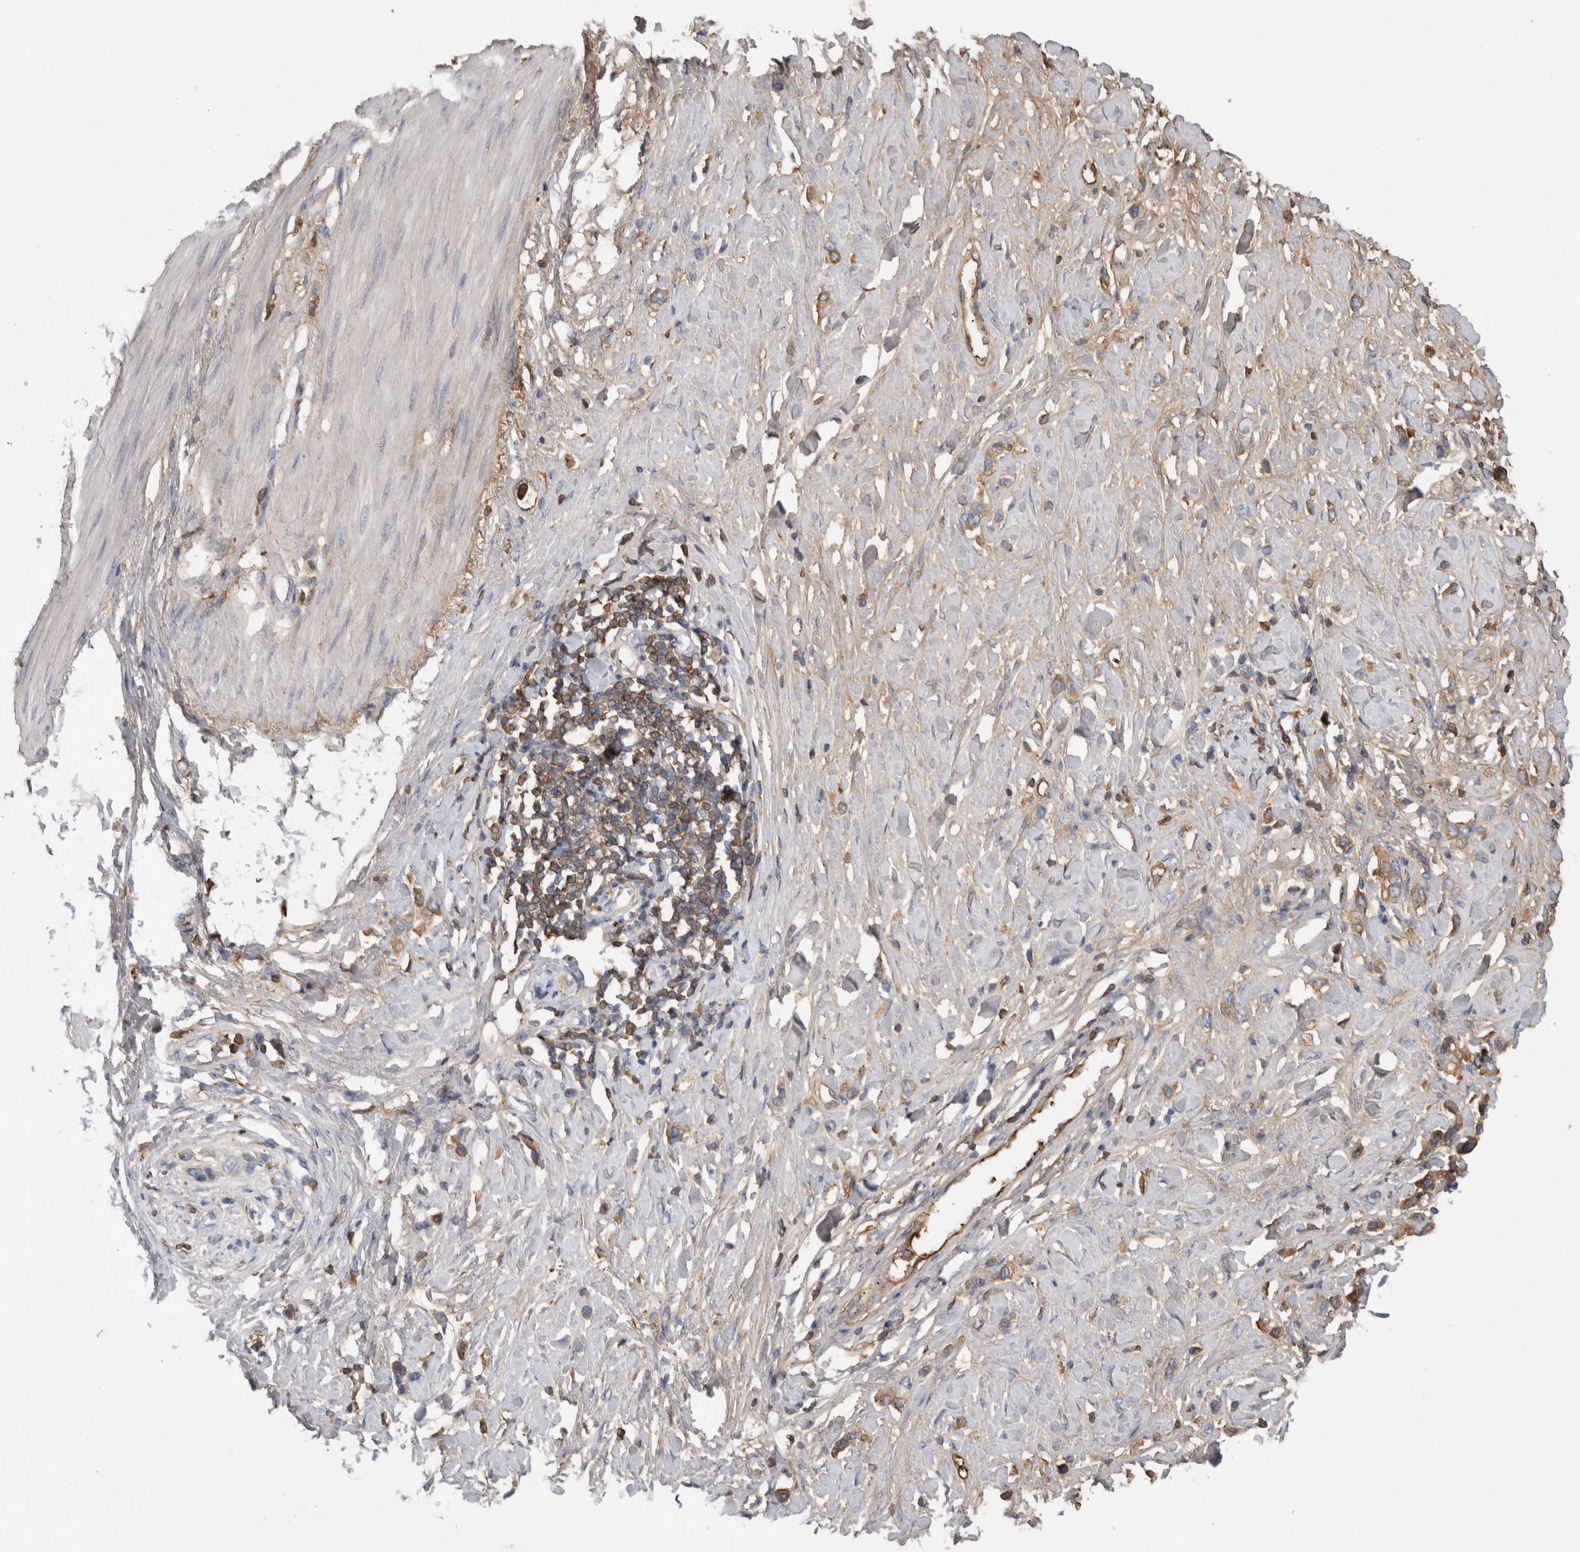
{"staining": {"intensity": "moderate", "quantity": "25%-75%", "location": "cytoplasmic/membranous"}, "tissue": "stomach cancer", "cell_type": "Tumor cells", "image_type": "cancer", "snomed": [{"axis": "morphology", "description": "Adenocarcinoma, NOS"}, {"axis": "topography", "description": "Stomach"}], "caption": "Tumor cells display medium levels of moderate cytoplasmic/membranous expression in approximately 25%-75% of cells in stomach cancer (adenocarcinoma).", "gene": "TBCE", "patient": {"sex": "female", "age": 65}}